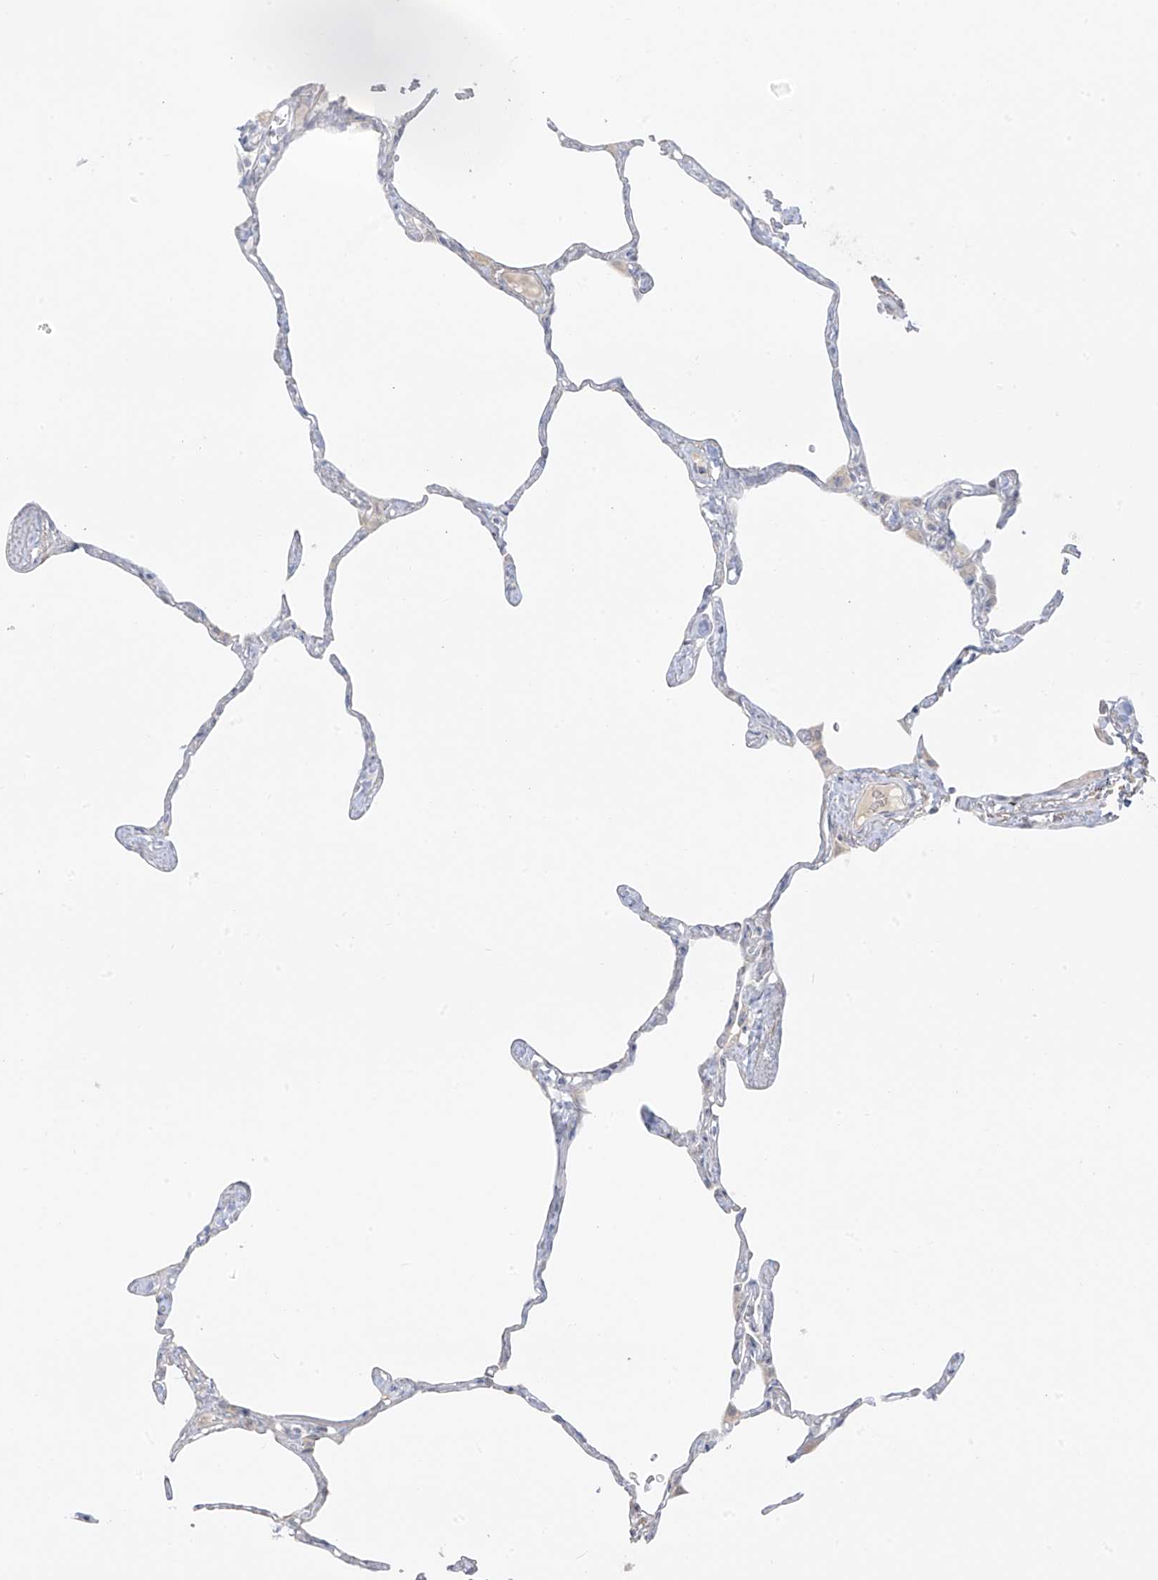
{"staining": {"intensity": "negative", "quantity": "none", "location": "none"}, "tissue": "lung", "cell_type": "Alveolar cells", "image_type": "normal", "snomed": [{"axis": "morphology", "description": "Normal tissue, NOS"}, {"axis": "topography", "description": "Lung"}], "caption": "Normal lung was stained to show a protein in brown. There is no significant staining in alveolar cells. (DAB immunohistochemistry with hematoxylin counter stain).", "gene": "DCDC2", "patient": {"sex": "male", "age": 65}}